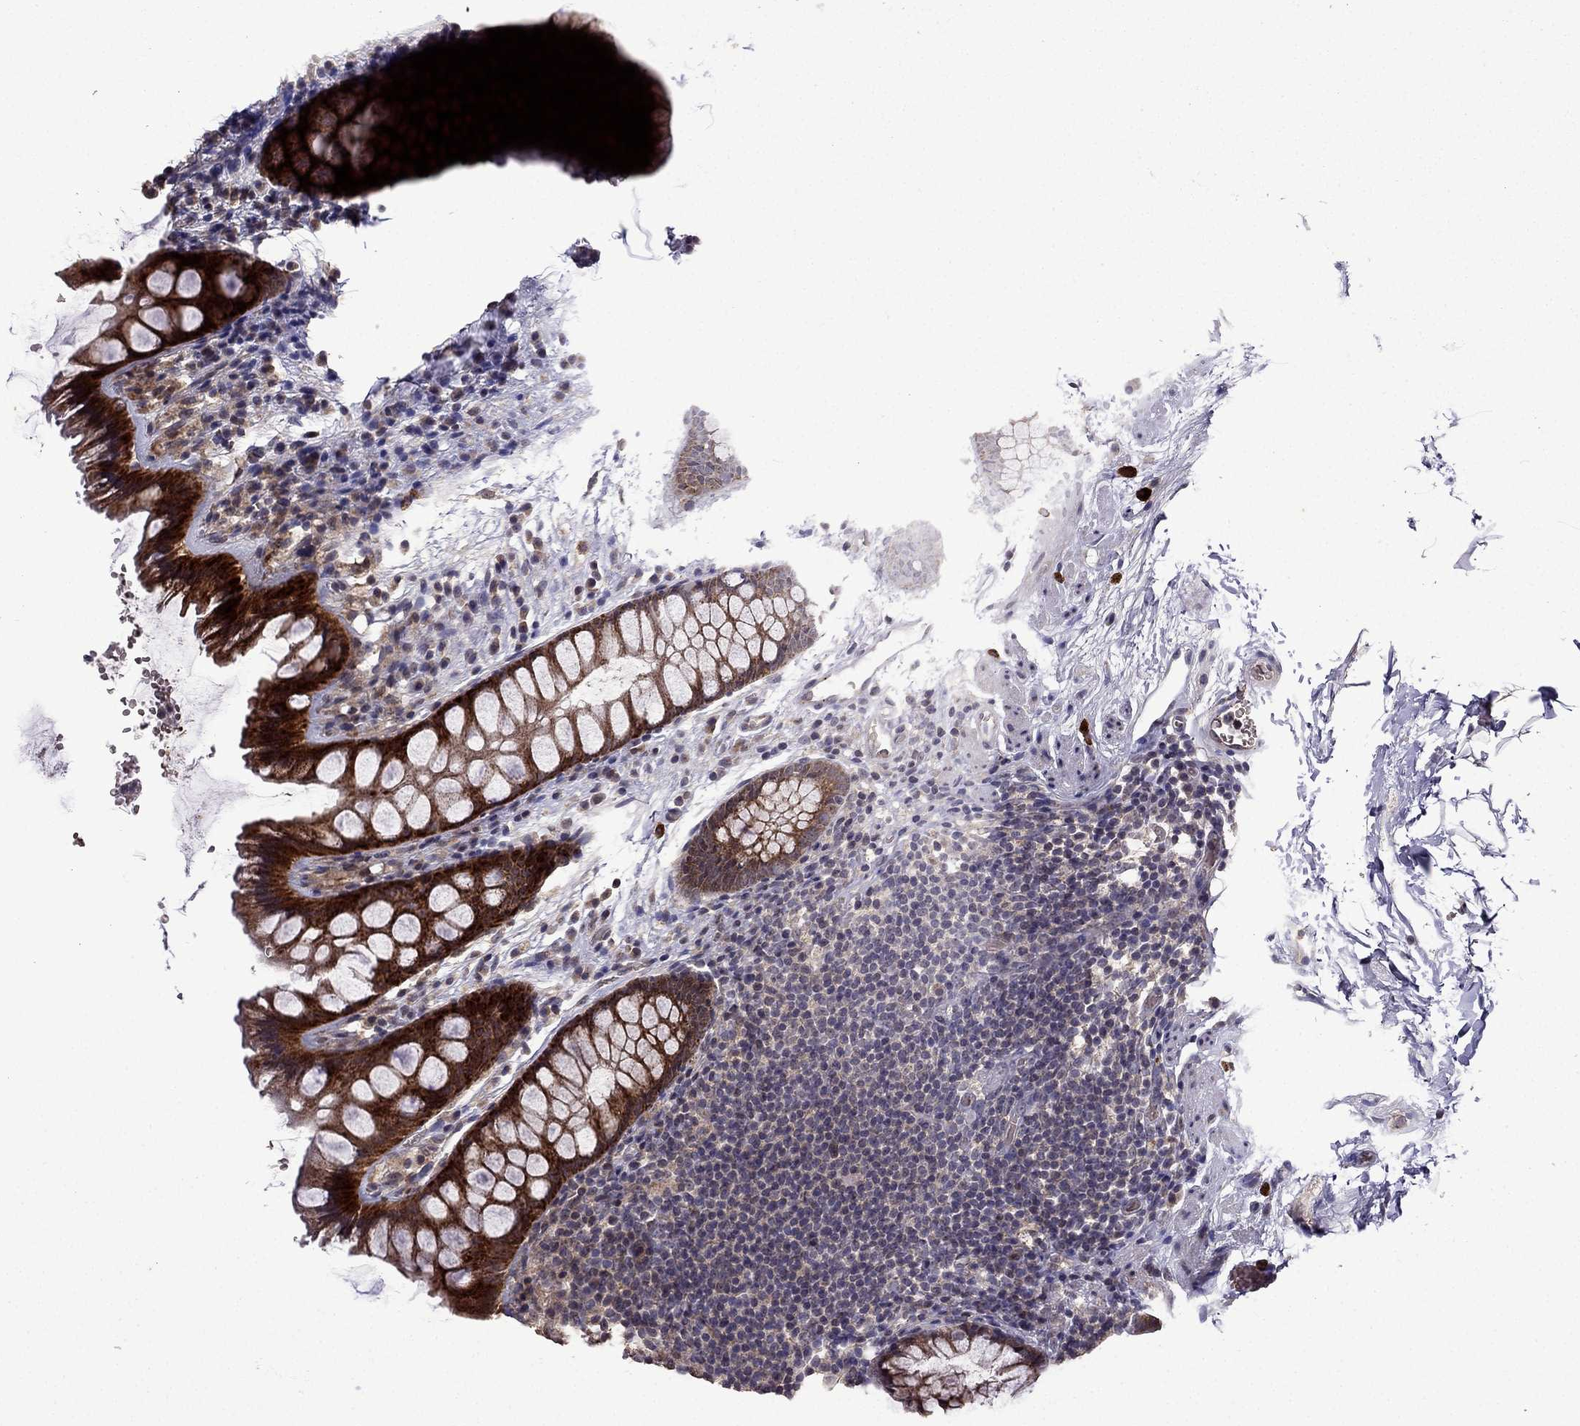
{"staining": {"intensity": "strong", "quantity": ">75%", "location": "cytoplasmic/membranous"}, "tissue": "rectum", "cell_type": "Glandular cells", "image_type": "normal", "snomed": [{"axis": "morphology", "description": "Normal tissue, NOS"}, {"axis": "topography", "description": "Rectum"}], "caption": "An IHC image of benign tissue is shown. Protein staining in brown labels strong cytoplasmic/membranous positivity in rectum within glandular cells. (Brightfield microscopy of DAB IHC at high magnification).", "gene": "TAB2", "patient": {"sex": "female", "age": 62}}